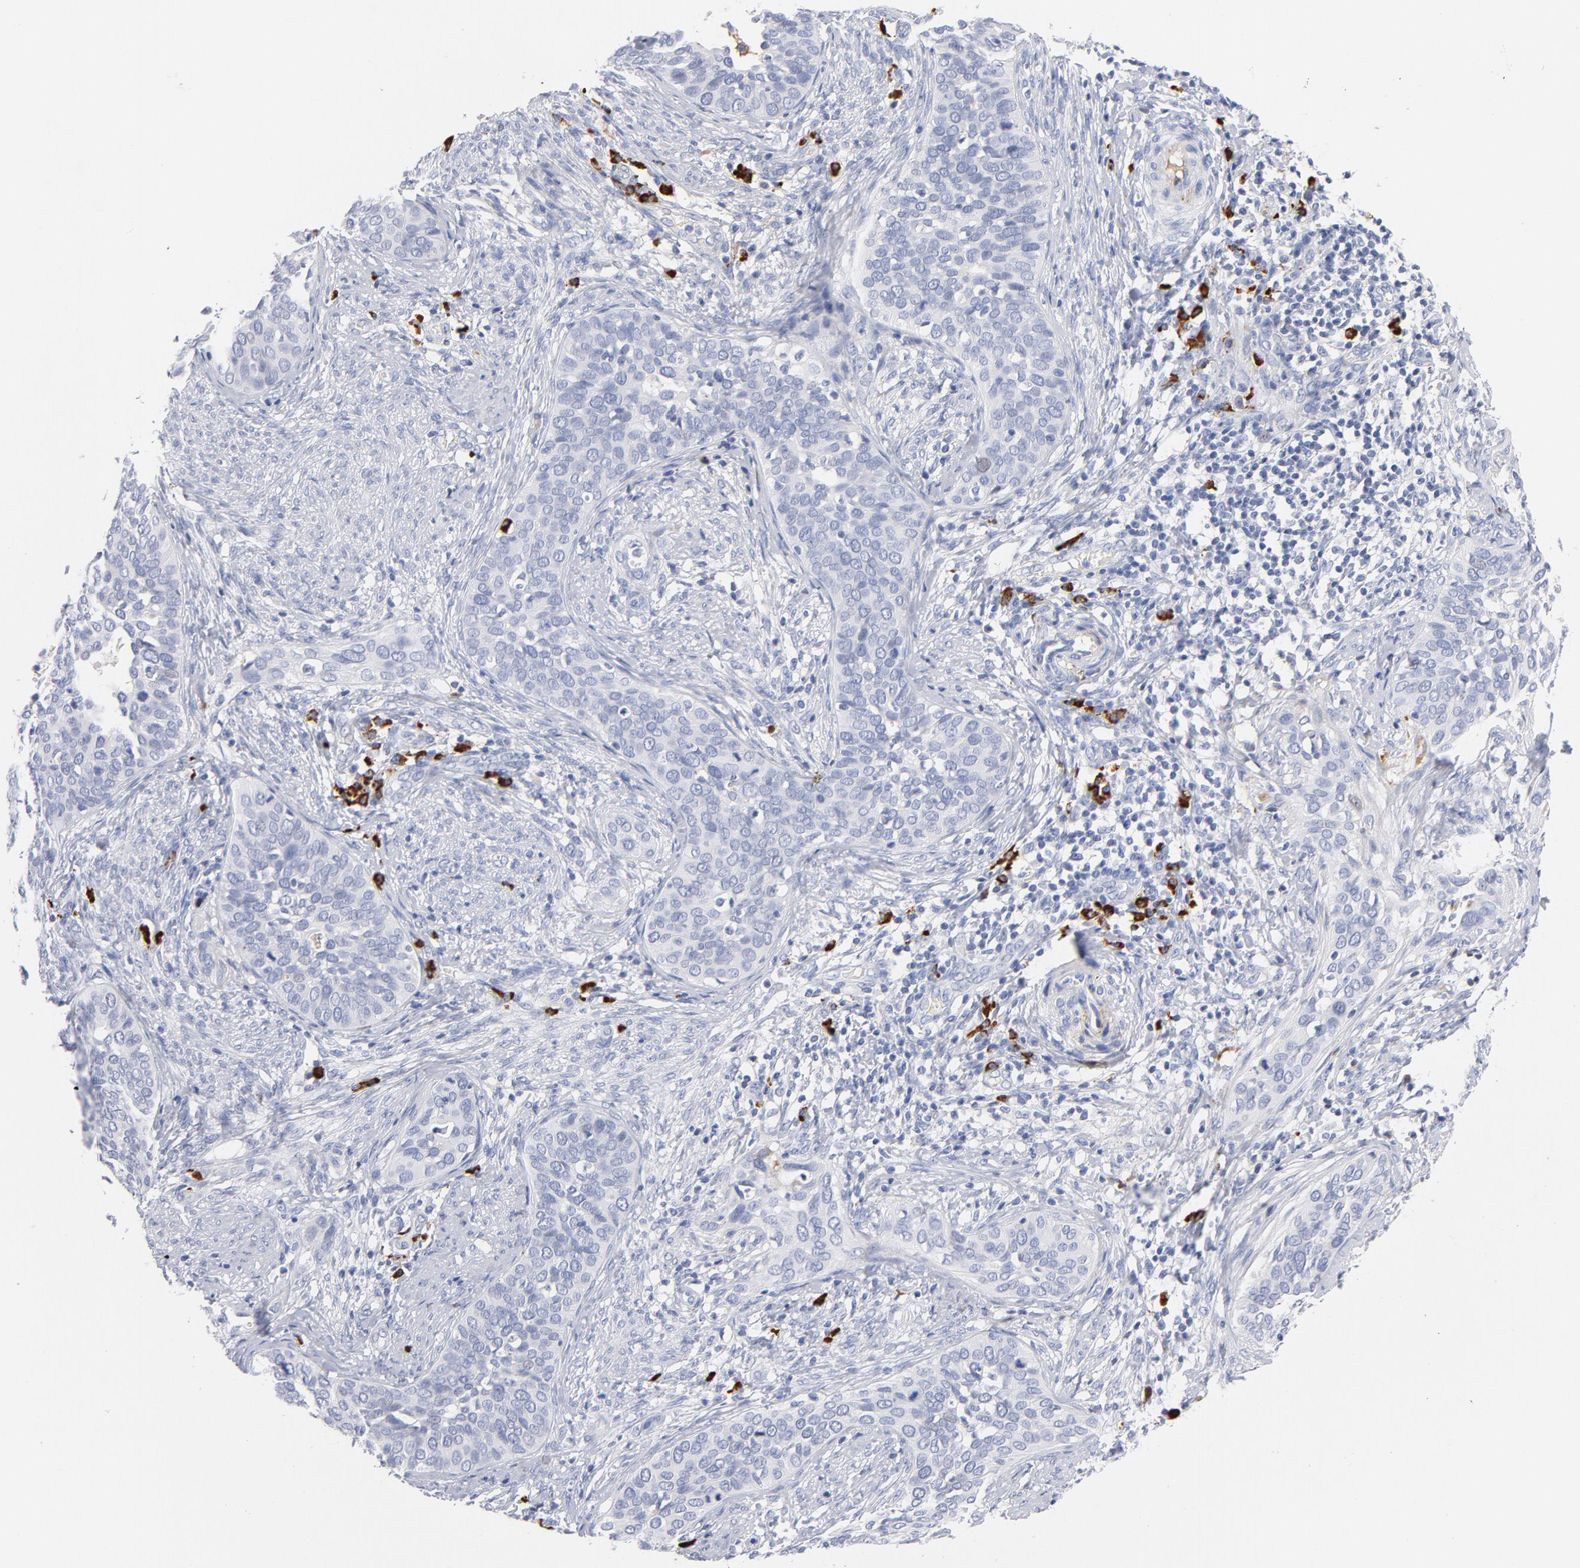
{"staining": {"intensity": "negative", "quantity": "none", "location": "none"}, "tissue": "cervical cancer", "cell_type": "Tumor cells", "image_type": "cancer", "snomed": [{"axis": "morphology", "description": "Squamous cell carcinoma, NOS"}, {"axis": "topography", "description": "Cervix"}], "caption": "A micrograph of cervical cancer (squamous cell carcinoma) stained for a protein displays no brown staining in tumor cells.", "gene": "PLAT", "patient": {"sex": "female", "age": 31}}